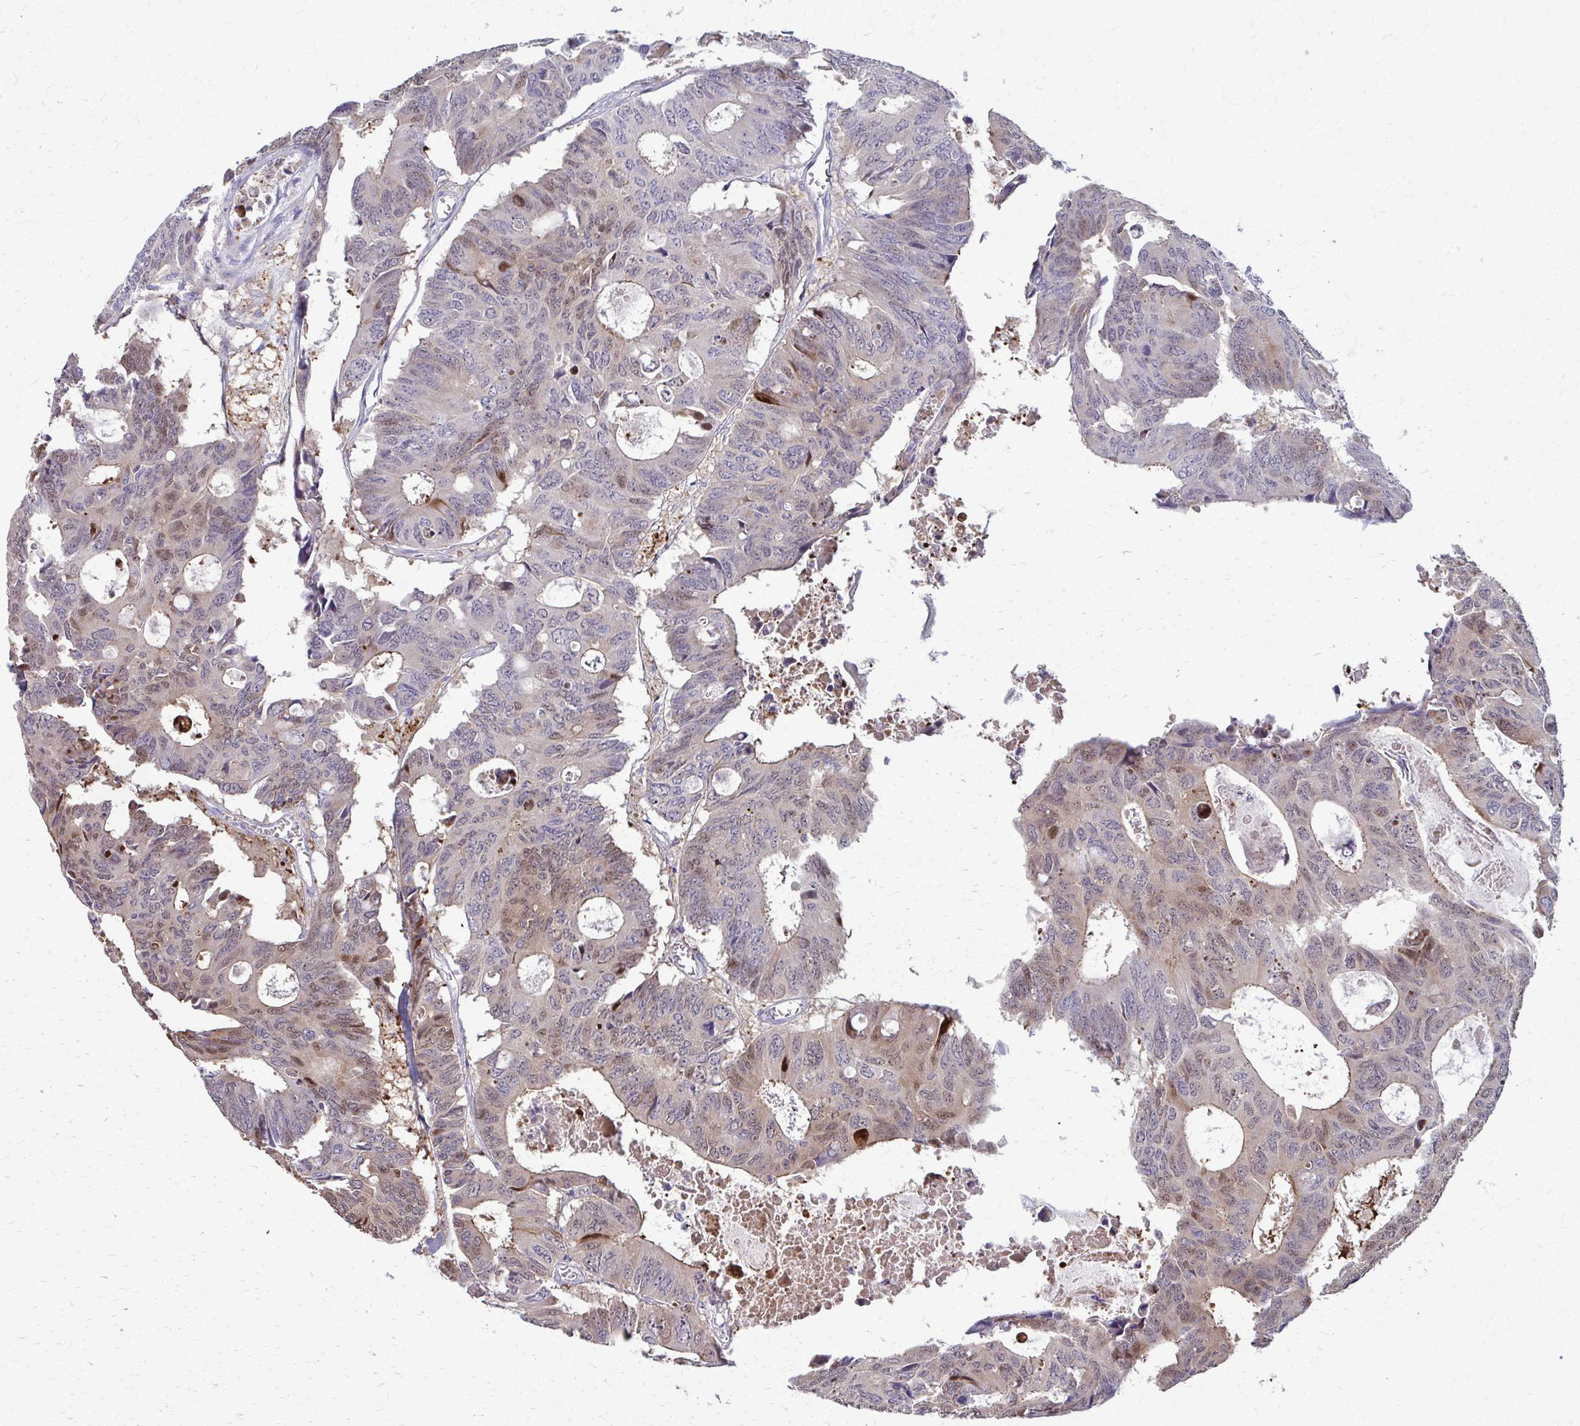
{"staining": {"intensity": "weak", "quantity": "25%-75%", "location": "cytoplasmic/membranous,nuclear"}, "tissue": "colorectal cancer", "cell_type": "Tumor cells", "image_type": "cancer", "snomed": [{"axis": "morphology", "description": "Adenocarcinoma, NOS"}, {"axis": "topography", "description": "Rectum"}], "caption": "Protein expression by immunohistochemistry exhibits weak cytoplasmic/membranous and nuclear staining in about 25%-75% of tumor cells in adenocarcinoma (colorectal).", "gene": "OR4M1", "patient": {"sex": "male", "age": 76}}